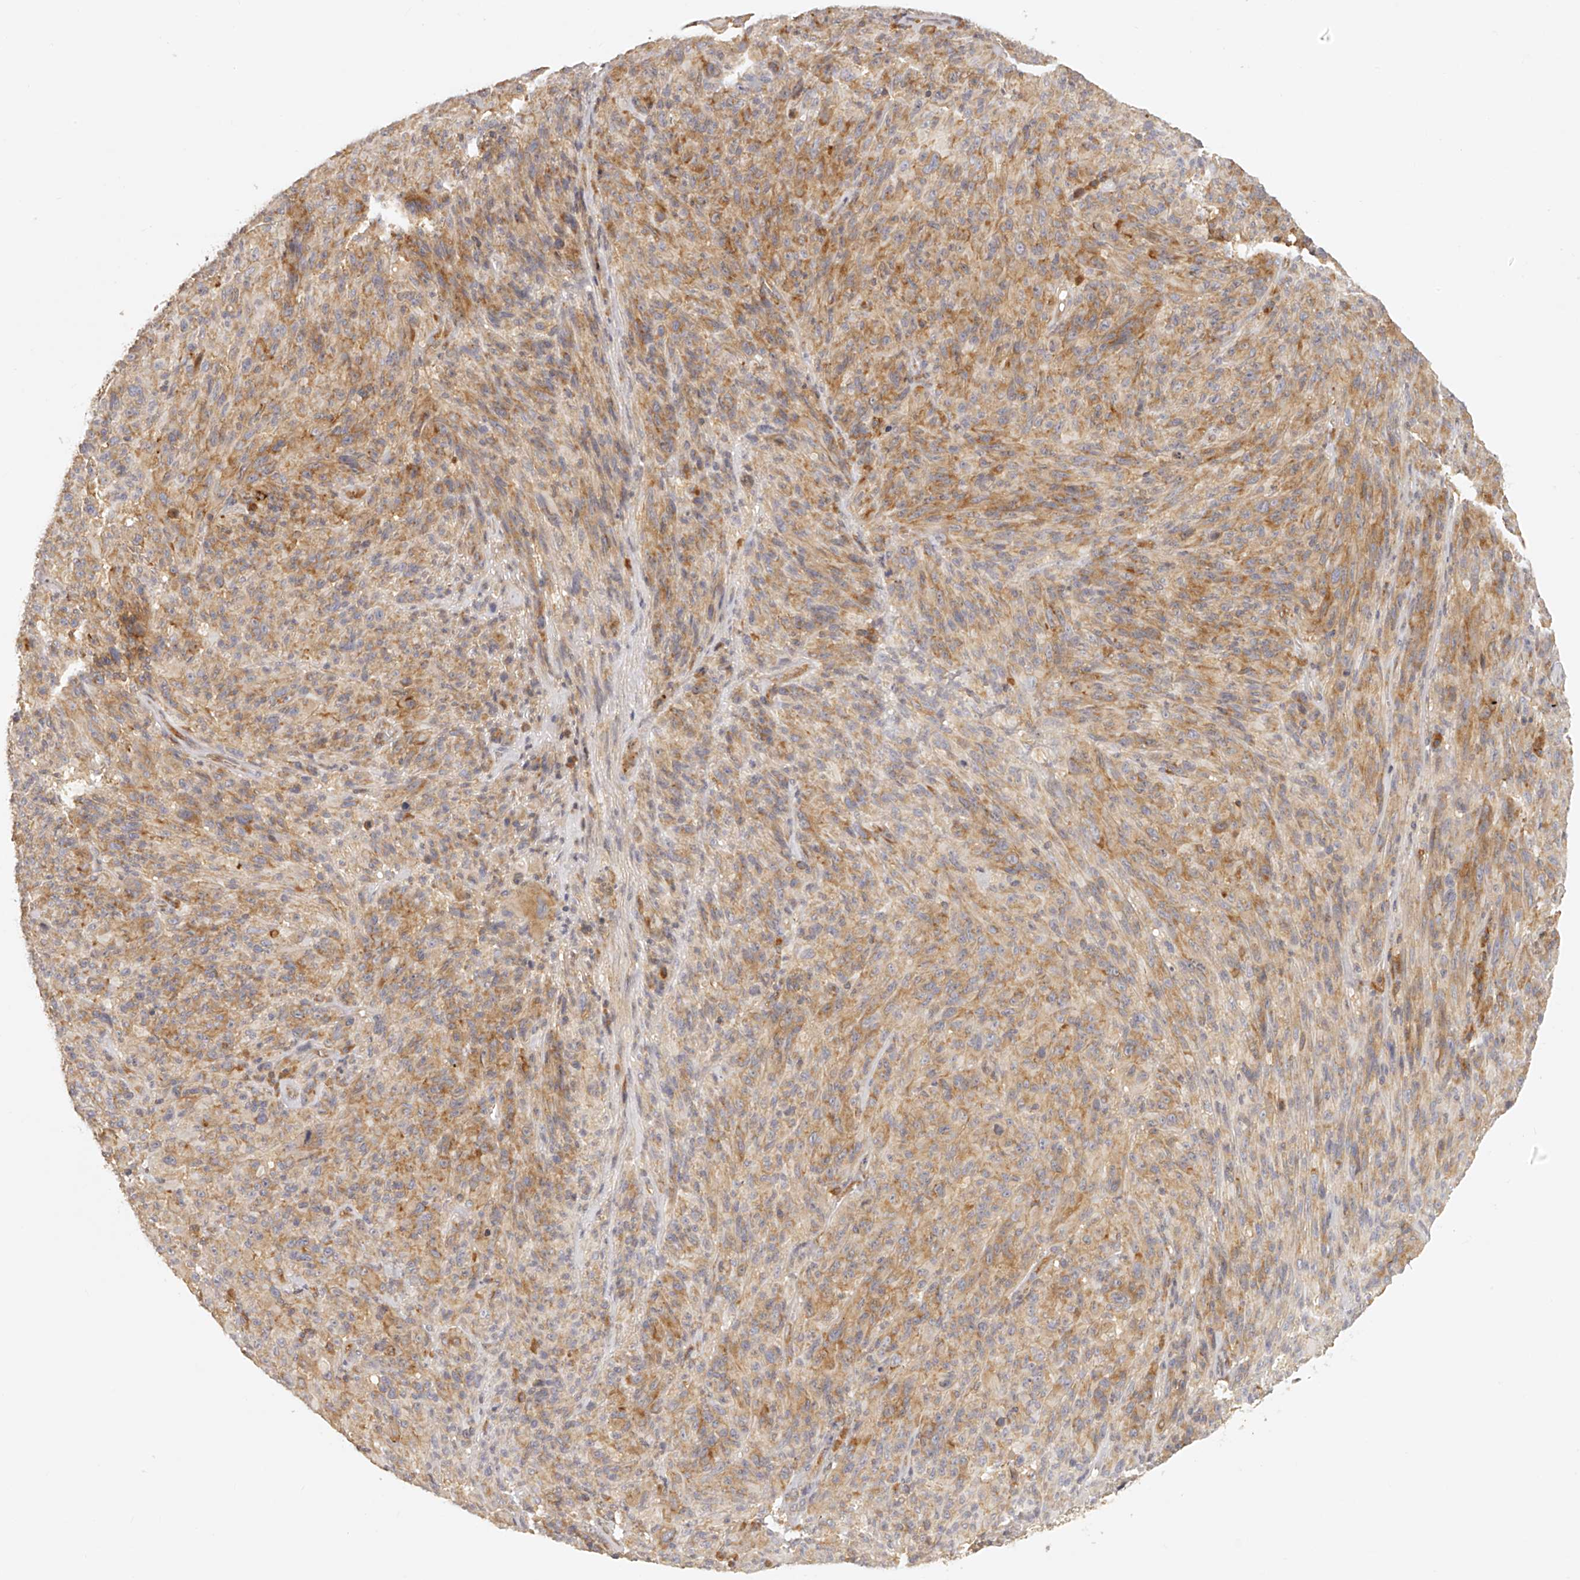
{"staining": {"intensity": "moderate", "quantity": ">75%", "location": "cytoplasmic/membranous"}, "tissue": "melanoma", "cell_type": "Tumor cells", "image_type": "cancer", "snomed": [{"axis": "morphology", "description": "Malignant melanoma, NOS"}, {"axis": "topography", "description": "Skin of head"}], "caption": "A high-resolution photomicrograph shows immunohistochemistry staining of melanoma, which displays moderate cytoplasmic/membranous positivity in approximately >75% of tumor cells.", "gene": "EIF3I", "patient": {"sex": "male", "age": 96}}